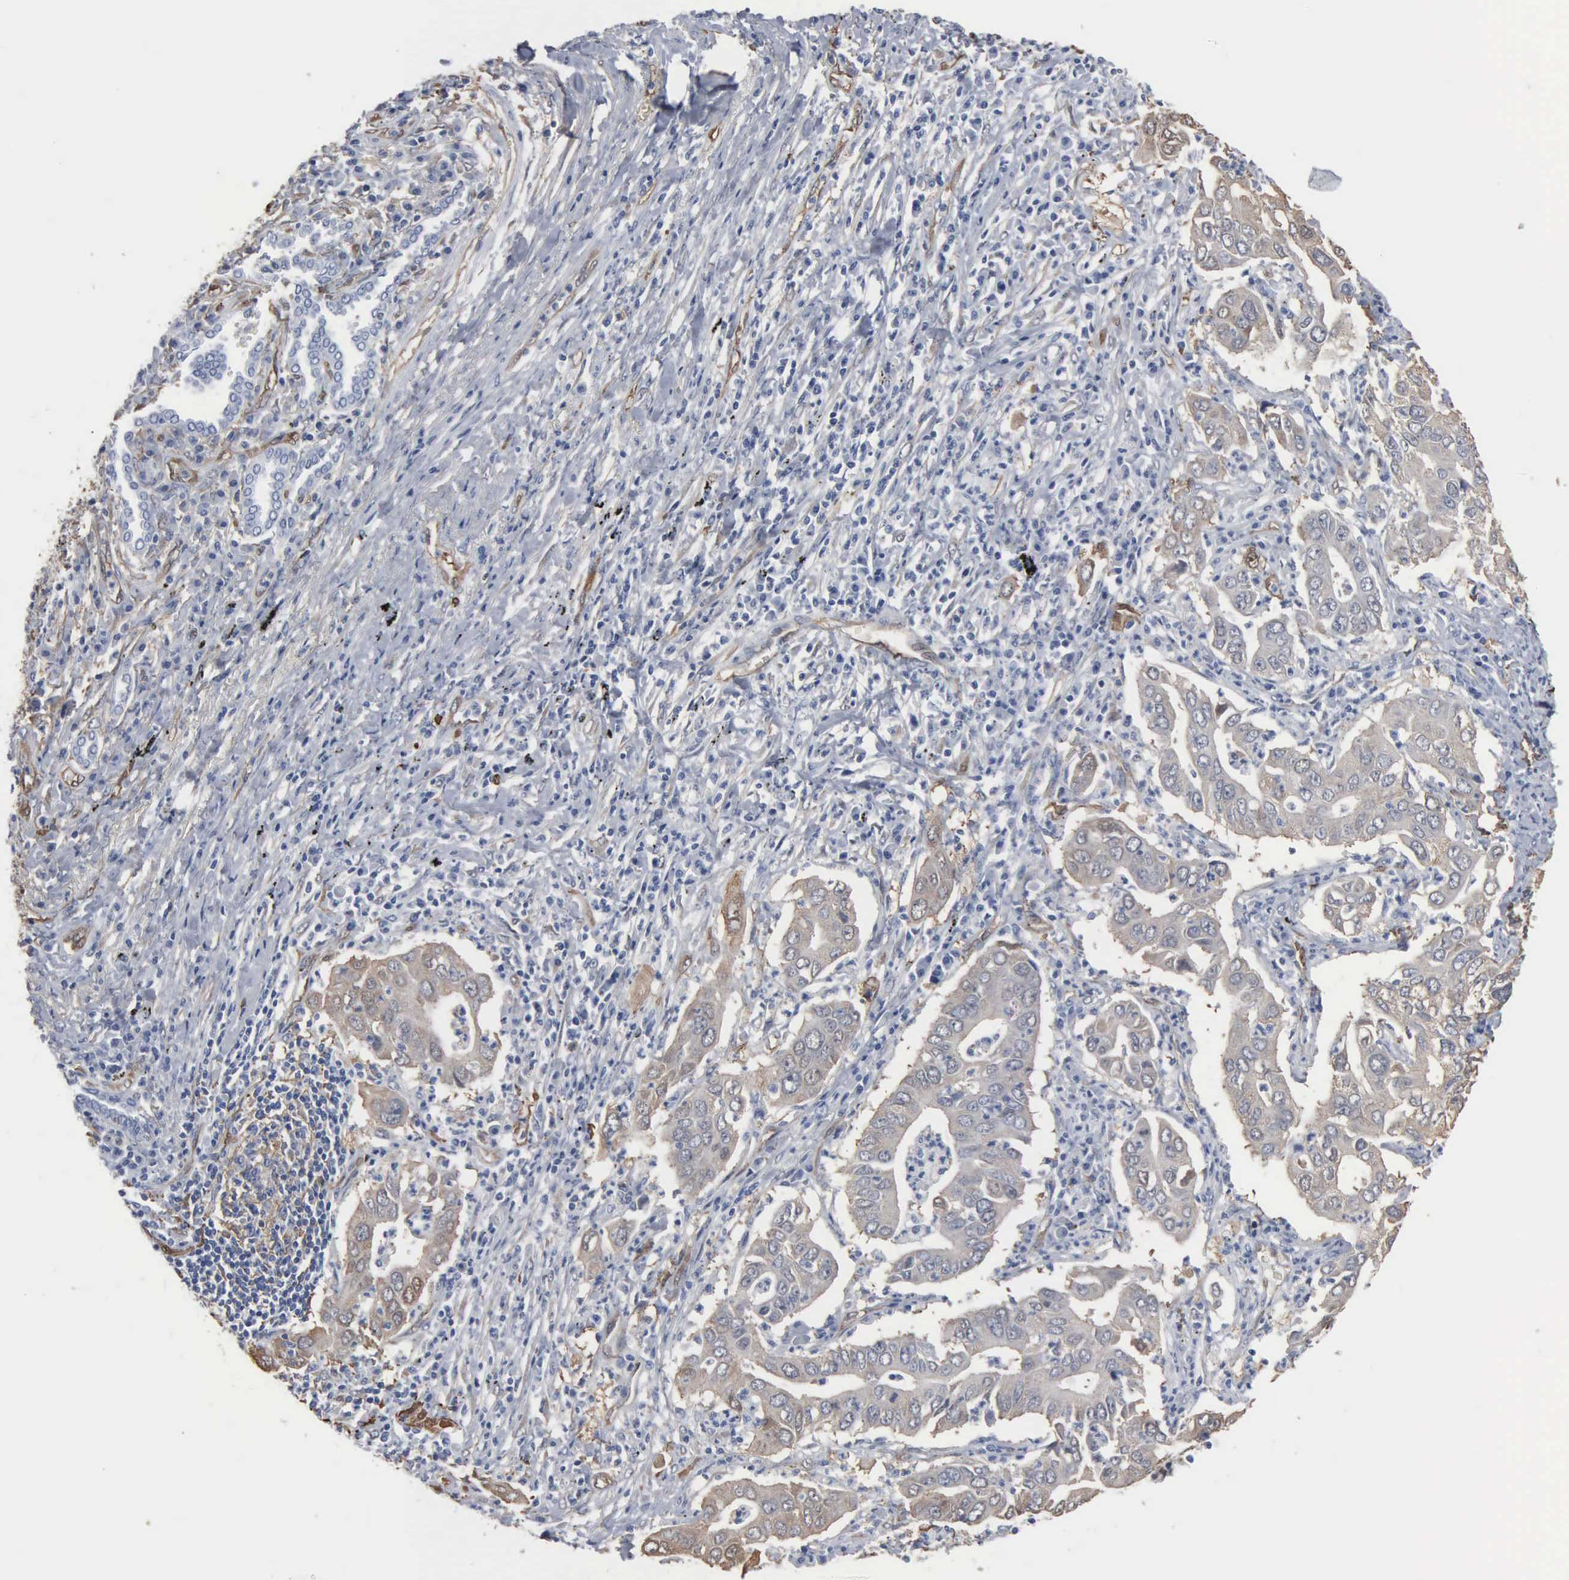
{"staining": {"intensity": "weak", "quantity": ">75%", "location": "cytoplasmic/membranous"}, "tissue": "lung cancer", "cell_type": "Tumor cells", "image_type": "cancer", "snomed": [{"axis": "morphology", "description": "Adenocarcinoma, NOS"}, {"axis": "topography", "description": "Lung"}], "caption": "High-power microscopy captured an immunohistochemistry image of lung adenocarcinoma, revealing weak cytoplasmic/membranous staining in approximately >75% of tumor cells.", "gene": "FSCN1", "patient": {"sex": "male", "age": 48}}